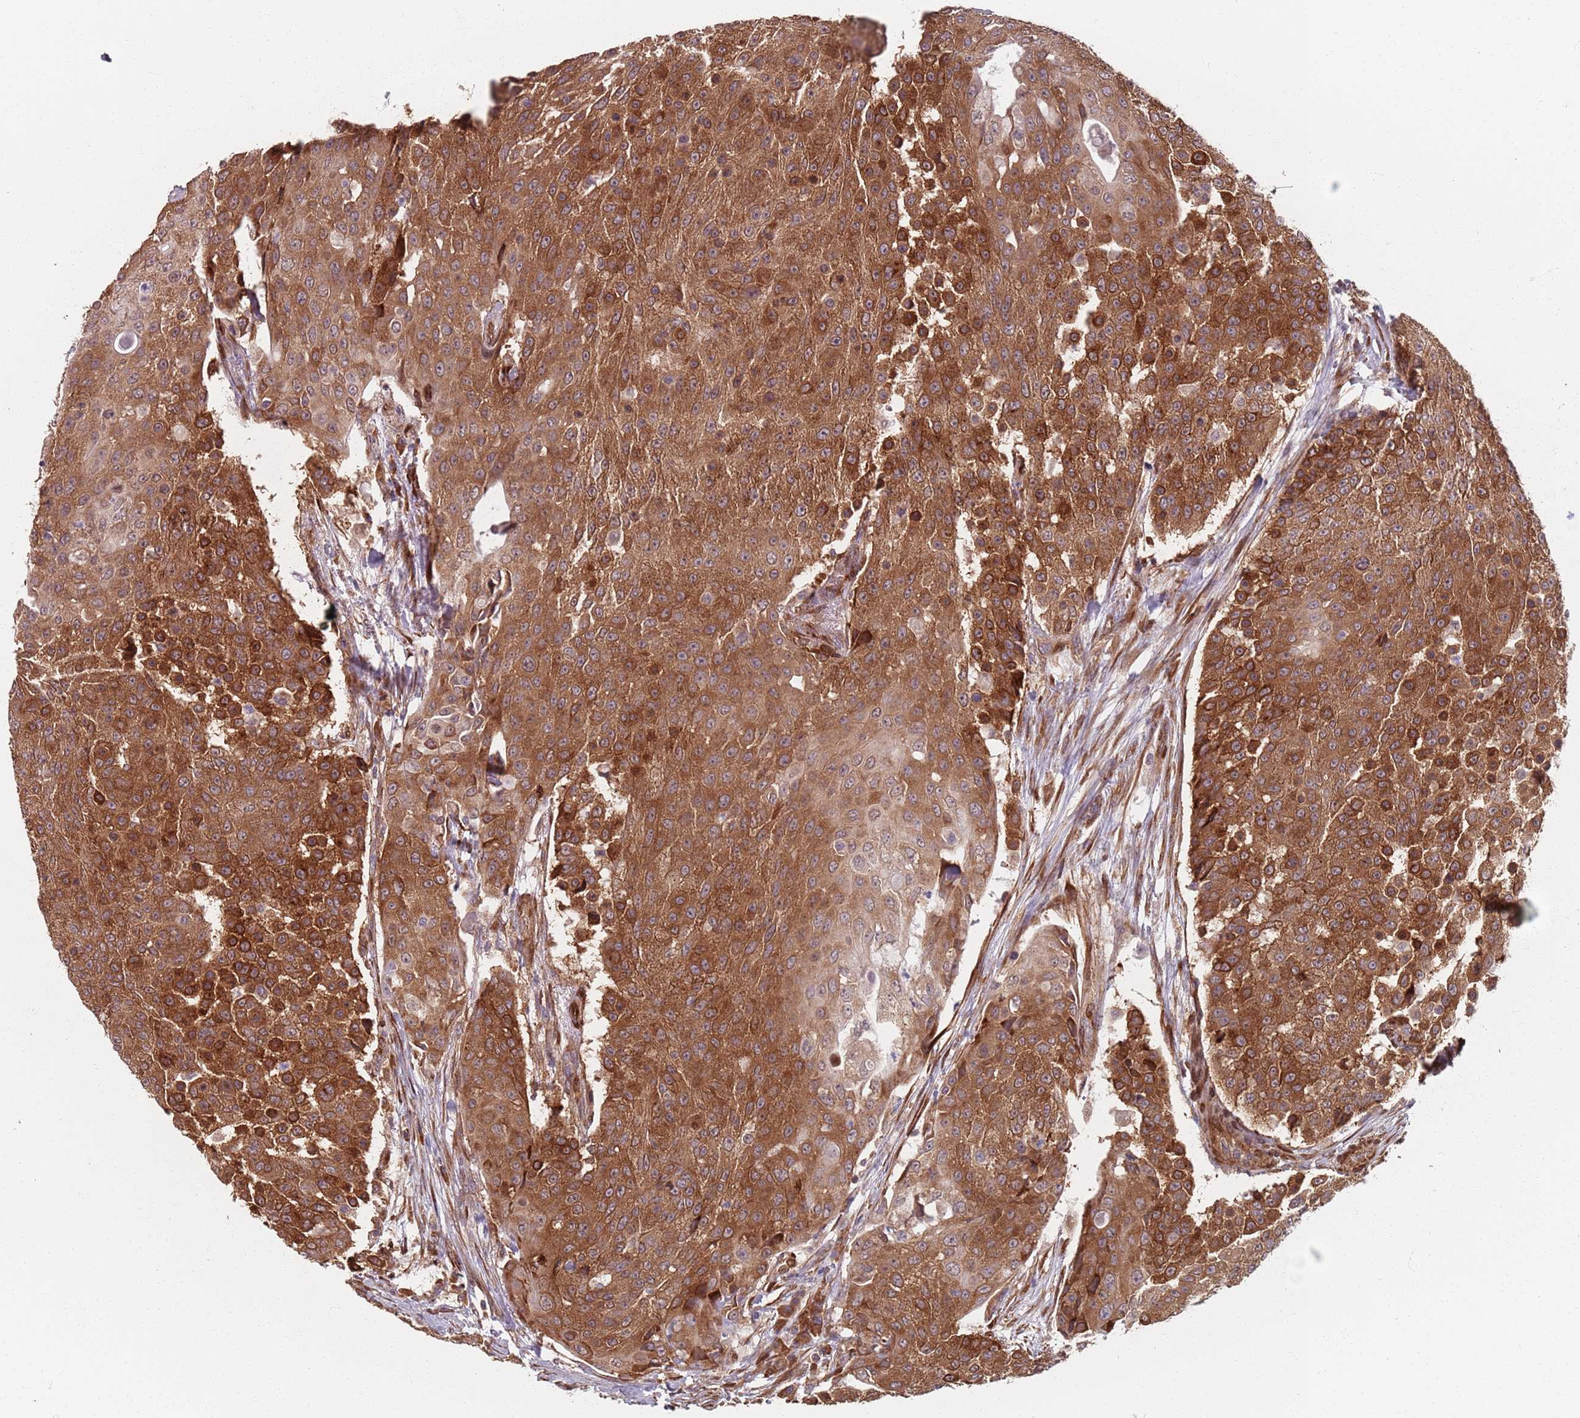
{"staining": {"intensity": "strong", "quantity": "25%-75%", "location": "cytoplasmic/membranous"}, "tissue": "urothelial cancer", "cell_type": "Tumor cells", "image_type": "cancer", "snomed": [{"axis": "morphology", "description": "Urothelial carcinoma, High grade"}, {"axis": "topography", "description": "Urinary bladder"}], "caption": "Protein staining displays strong cytoplasmic/membranous staining in about 25%-75% of tumor cells in urothelial cancer.", "gene": "NOTCH3", "patient": {"sex": "female", "age": 63}}